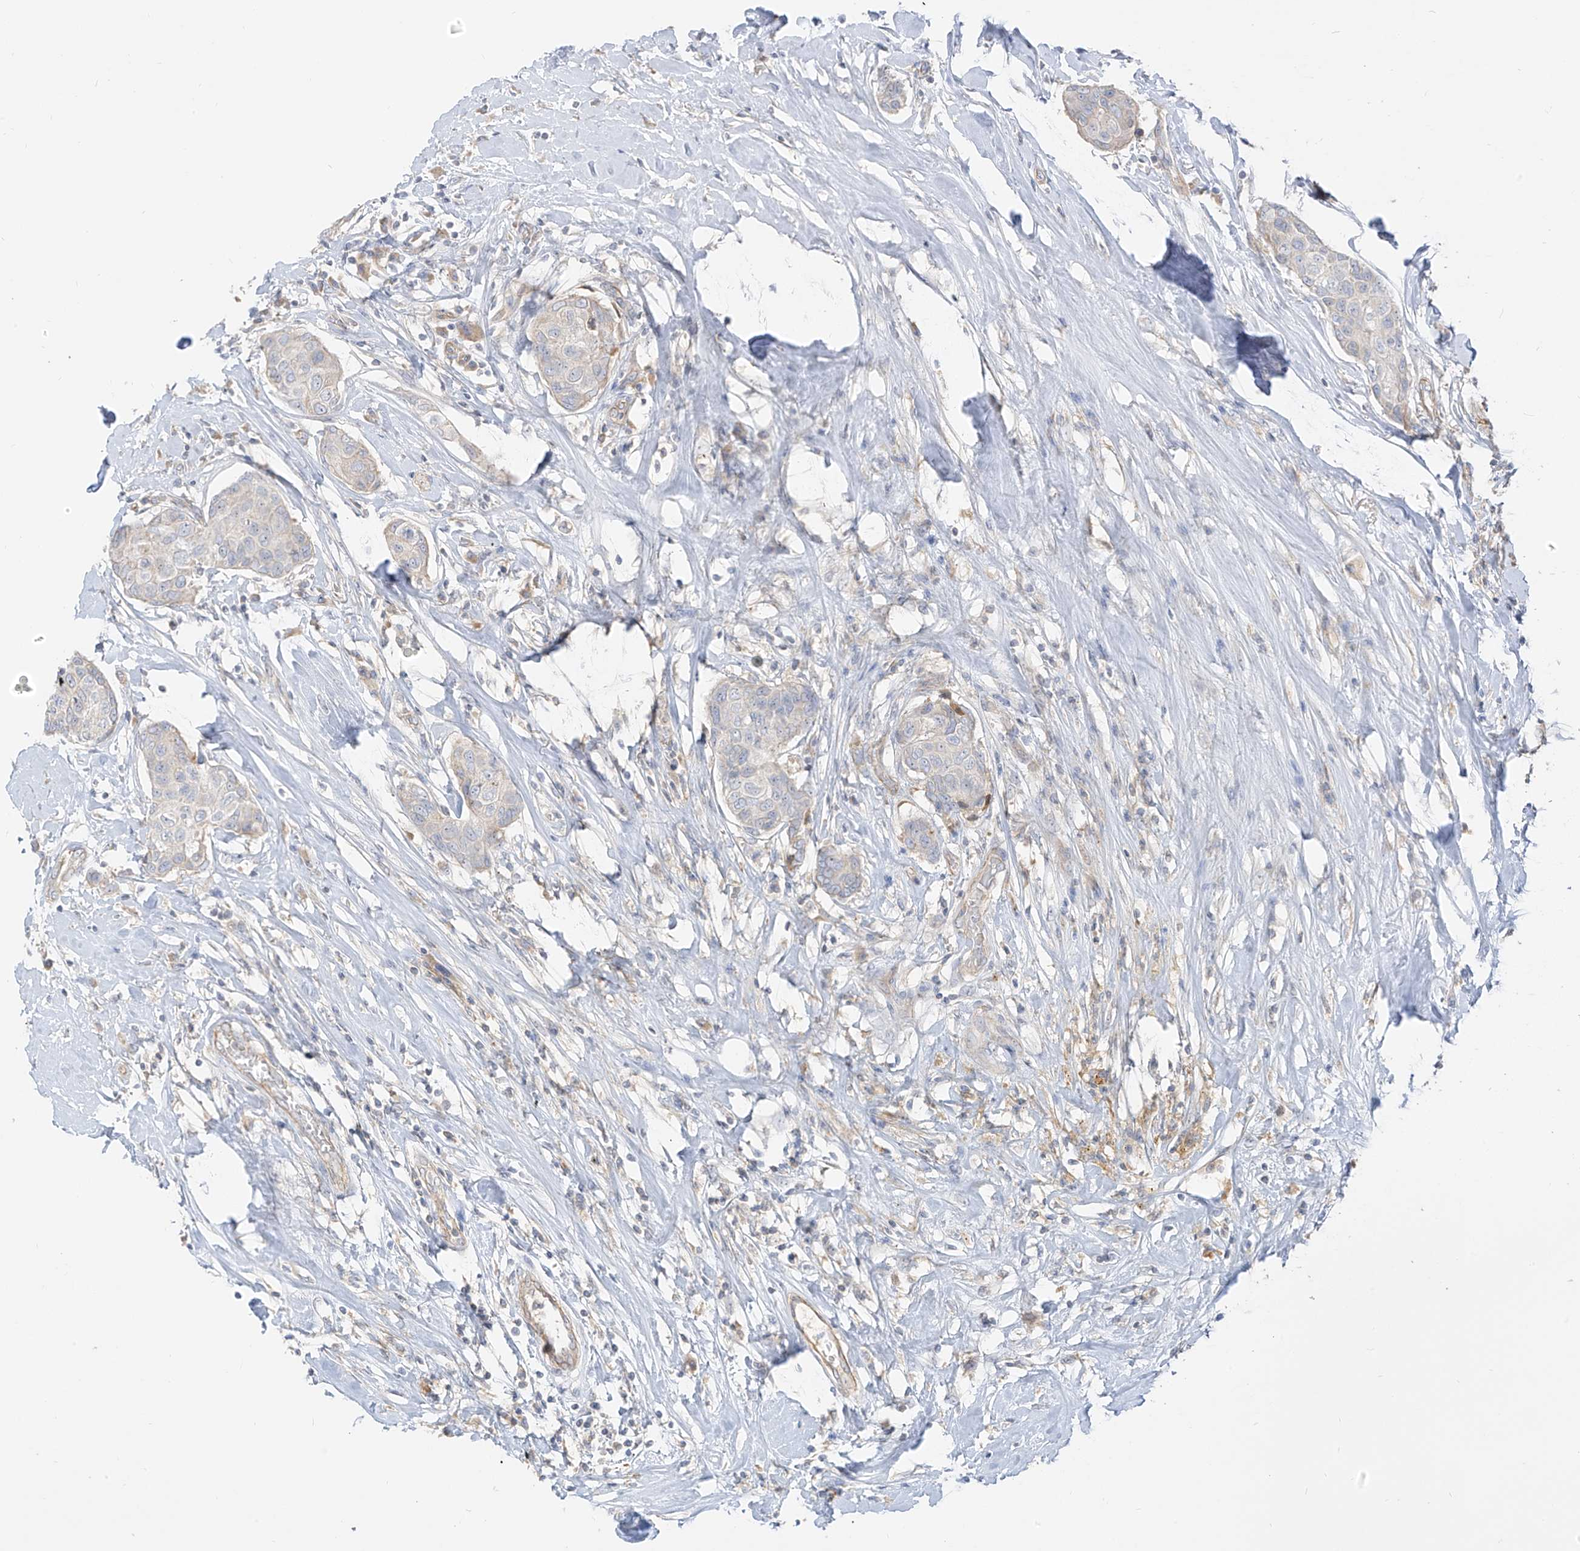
{"staining": {"intensity": "negative", "quantity": "none", "location": "none"}, "tissue": "breast cancer", "cell_type": "Tumor cells", "image_type": "cancer", "snomed": [{"axis": "morphology", "description": "Duct carcinoma"}, {"axis": "topography", "description": "Breast"}], "caption": "Immunohistochemistry (IHC) of human breast invasive ductal carcinoma displays no expression in tumor cells.", "gene": "C2orf42", "patient": {"sex": "female", "age": 80}}